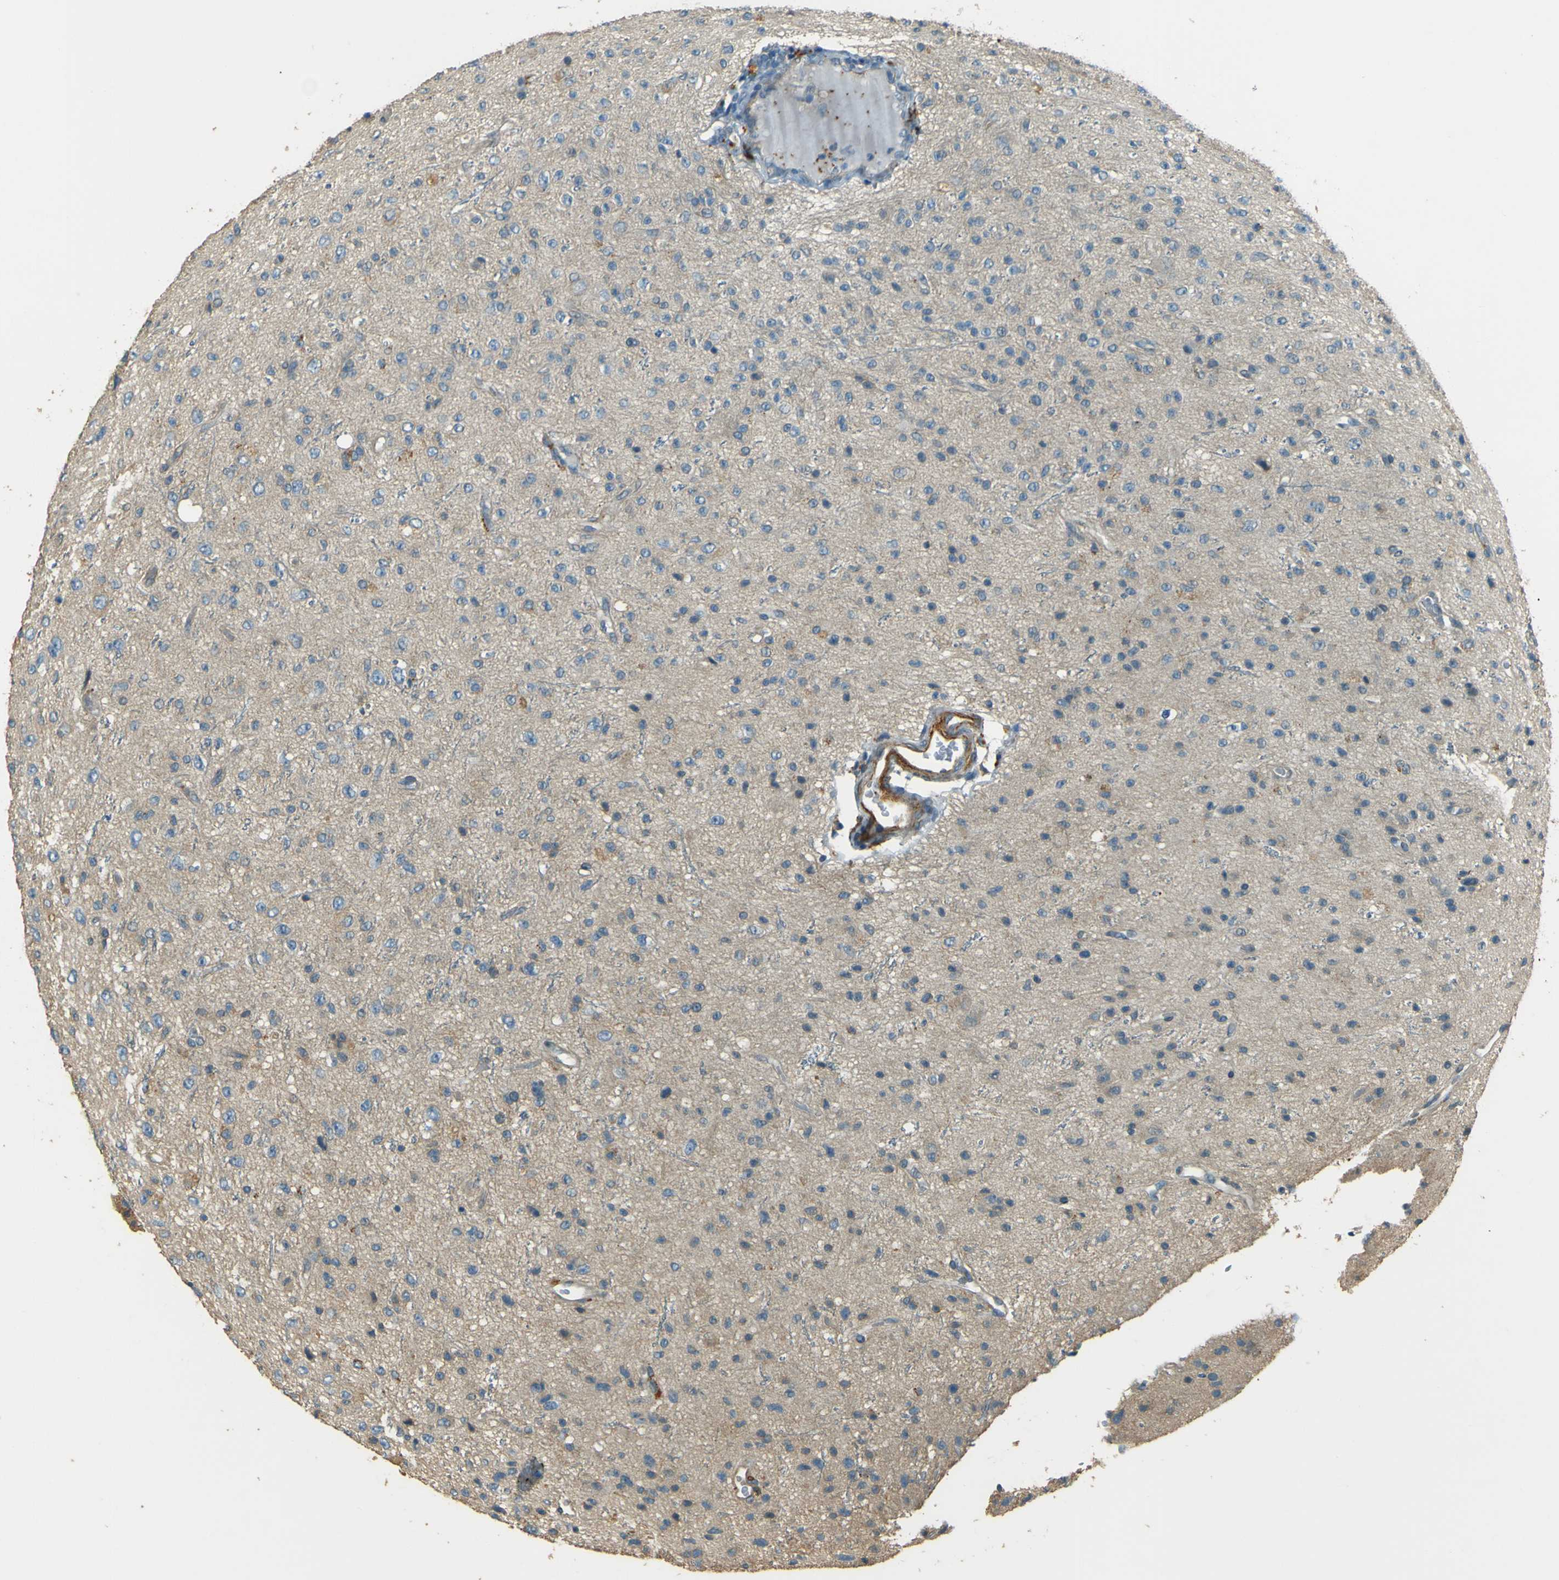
{"staining": {"intensity": "negative", "quantity": "none", "location": "none"}, "tissue": "glioma", "cell_type": "Tumor cells", "image_type": "cancer", "snomed": [{"axis": "morphology", "description": "Glioma, malignant, High grade"}, {"axis": "topography", "description": "pancreas cauda"}], "caption": "This is an immunohistochemistry micrograph of human malignant glioma (high-grade). There is no staining in tumor cells.", "gene": "NEXN", "patient": {"sex": "male", "age": 60}}